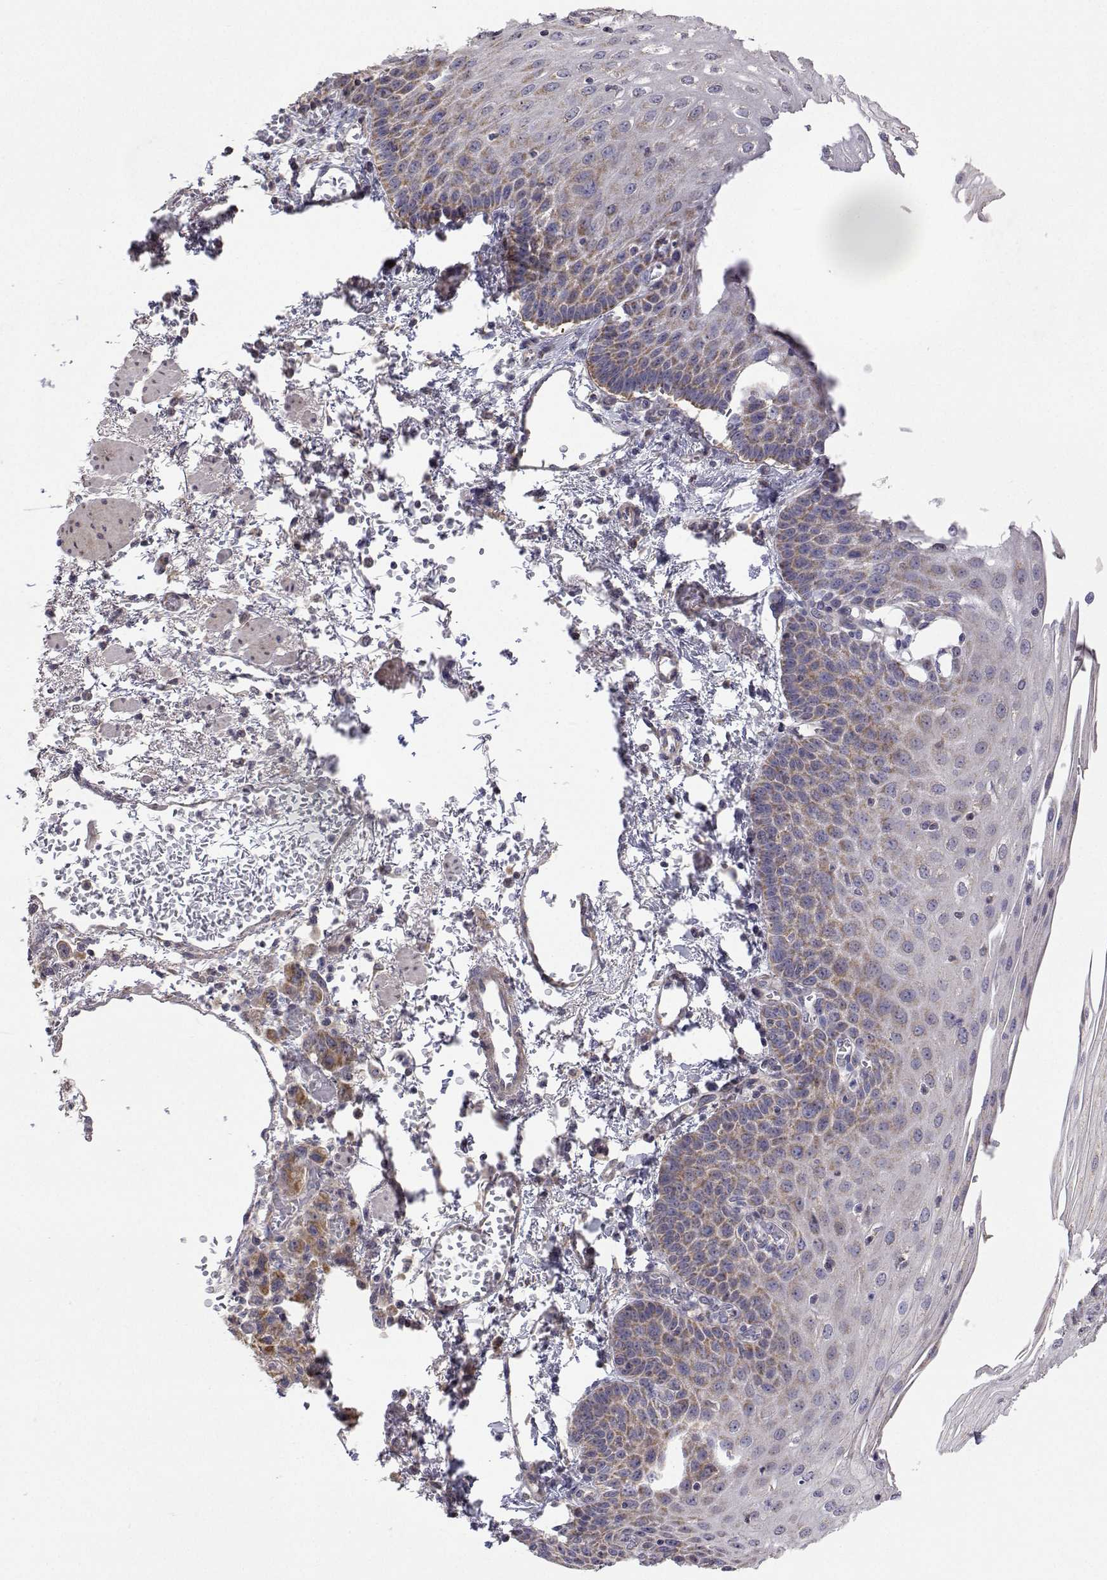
{"staining": {"intensity": "moderate", "quantity": "25%-75%", "location": "cytoplasmic/membranous"}, "tissue": "esophagus", "cell_type": "Squamous epithelial cells", "image_type": "normal", "snomed": [{"axis": "morphology", "description": "Normal tissue, NOS"}, {"axis": "morphology", "description": "Adenocarcinoma, NOS"}, {"axis": "topography", "description": "Esophagus"}], "caption": "Immunohistochemical staining of normal human esophagus demonstrates 25%-75% levels of moderate cytoplasmic/membranous protein staining in approximately 25%-75% of squamous epithelial cells.", "gene": "MRPL3", "patient": {"sex": "male", "age": 81}}